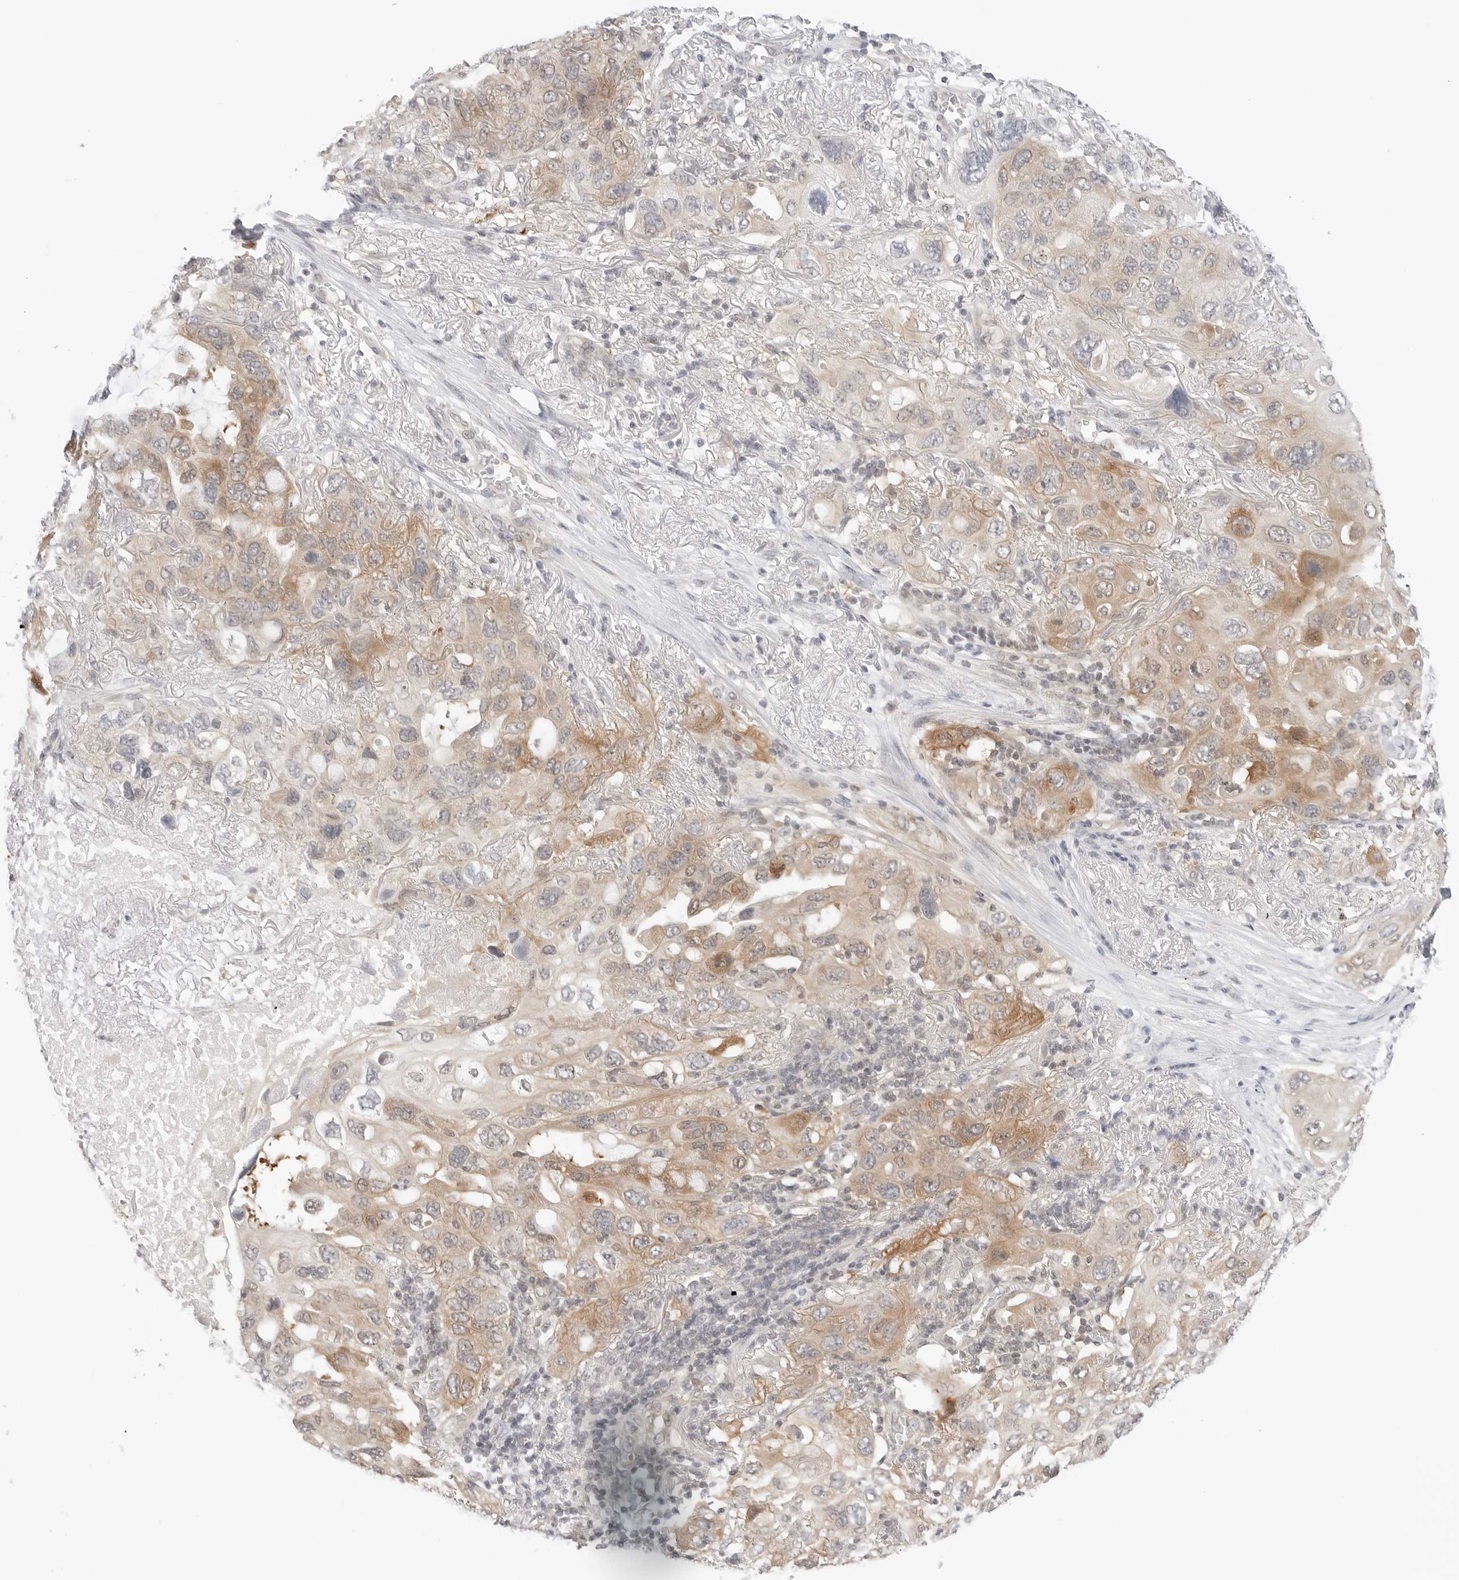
{"staining": {"intensity": "weak", "quantity": "25%-75%", "location": "cytoplasmic/membranous"}, "tissue": "lung cancer", "cell_type": "Tumor cells", "image_type": "cancer", "snomed": [{"axis": "morphology", "description": "Squamous cell carcinoma, NOS"}, {"axis": "topography", "description": "Lung"}], "caption": "Protein positivity by immunohistochemistry reveals weak cytoplasmic/membranous expression in about 25%-75% of tumor cells in squamous cell carcinoma (lung).", "gene": "NUDC", "patient": {"sex": "female", "age": 73}}